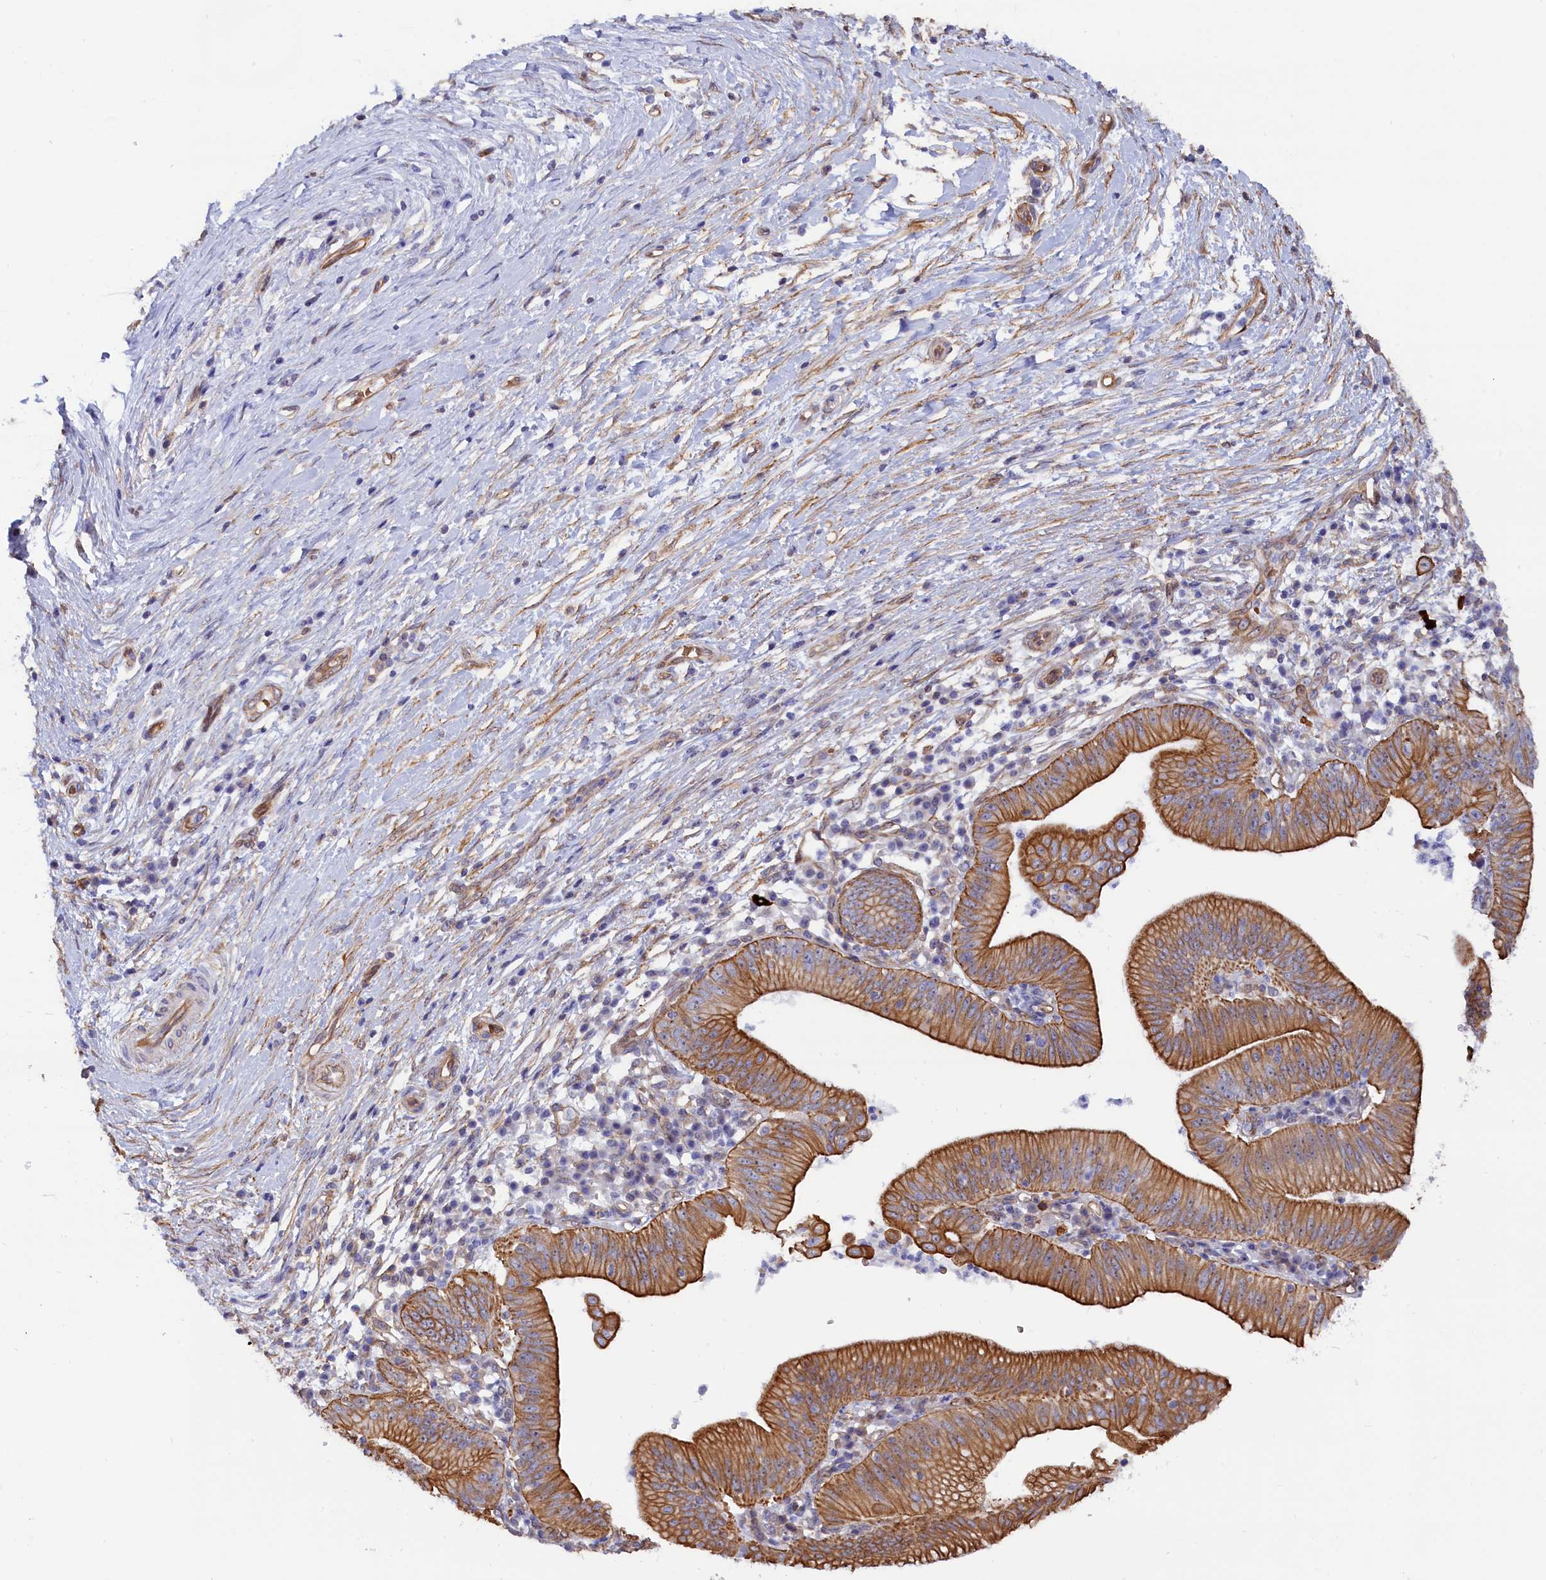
{"staining": {"intensity": "moderate", "quantity": ">75%", "location": "cytoplasmic/membranous"}, "tissue": "pancreatic cancer", "cell_type": "Tumor cells", "image_type": "cancer", "snomed": [{"axis": "morphology", "description": "Adenocarcinoma, NOS"}, {"axis": "topography", "description": "Pancreas"}], "caption": "This photomicrograph shows pancreatic adenocarcinoma stained with immunohistochemistry (IHC) to label a protein in brown. The cytoplasmic/membranous of tumor cells show moderate positivity for the protein. Nuclei are counter-stained blue.", "gene": "ABCC12", "patient": {"sex": "male", "age": 68}}